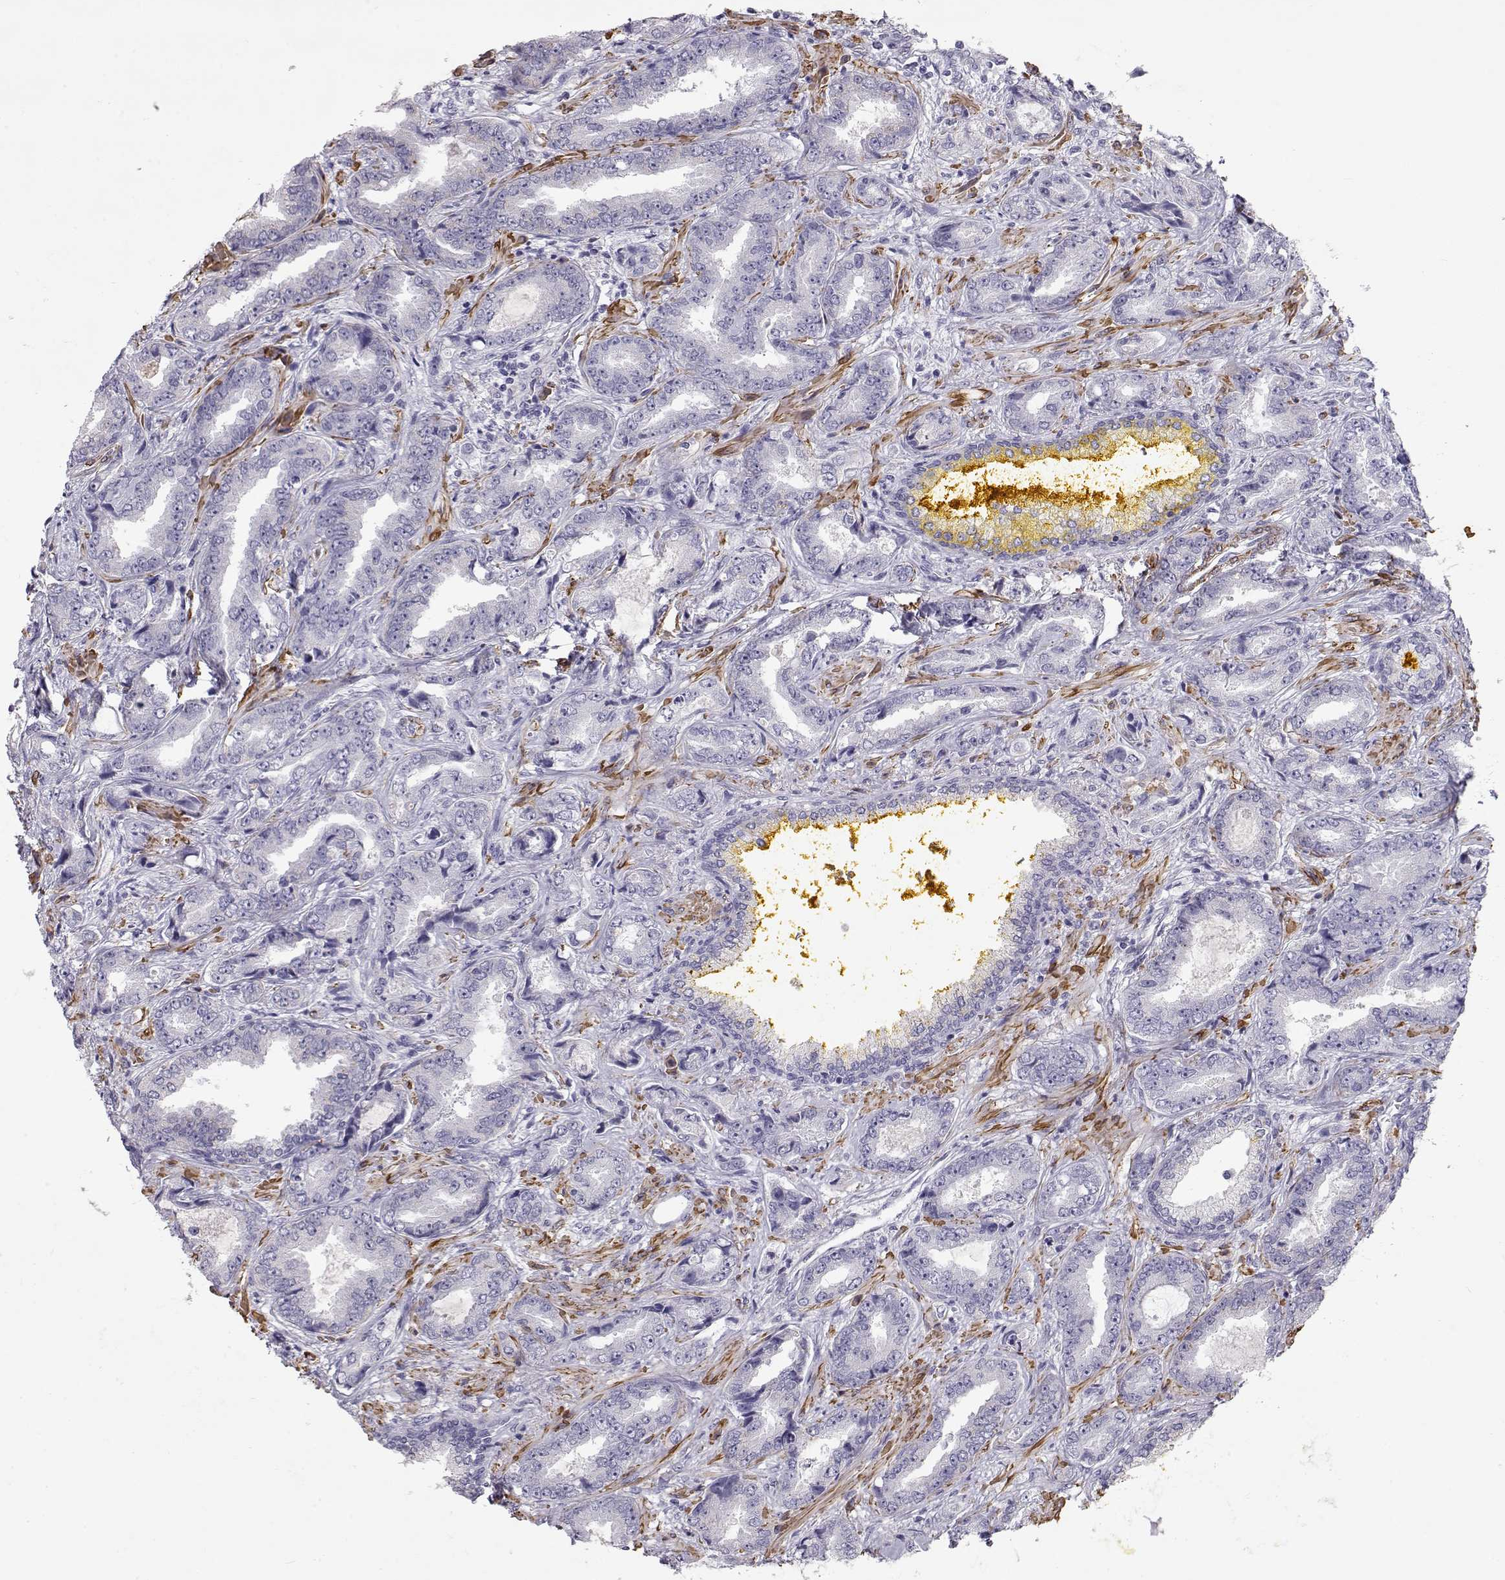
{"staining": {"intensity": "negative", "quantity": "none", "location": "none"}, "tissue": "prostate cancer", "cell_type": "Tumor cells", "image_type": "cancer", "snomed": [{"axis": "morphology", "description": "Adenocarcinoma, Low grade"}, {"axis": "topography", "description": "Prostate"}], "caption": "The image displays no significant staining in tumor cells of prostate cancer (low-grade adenocarcinoma).", "gene": "SLITRK3", "patient": {"sex": "male", "age": 68}}